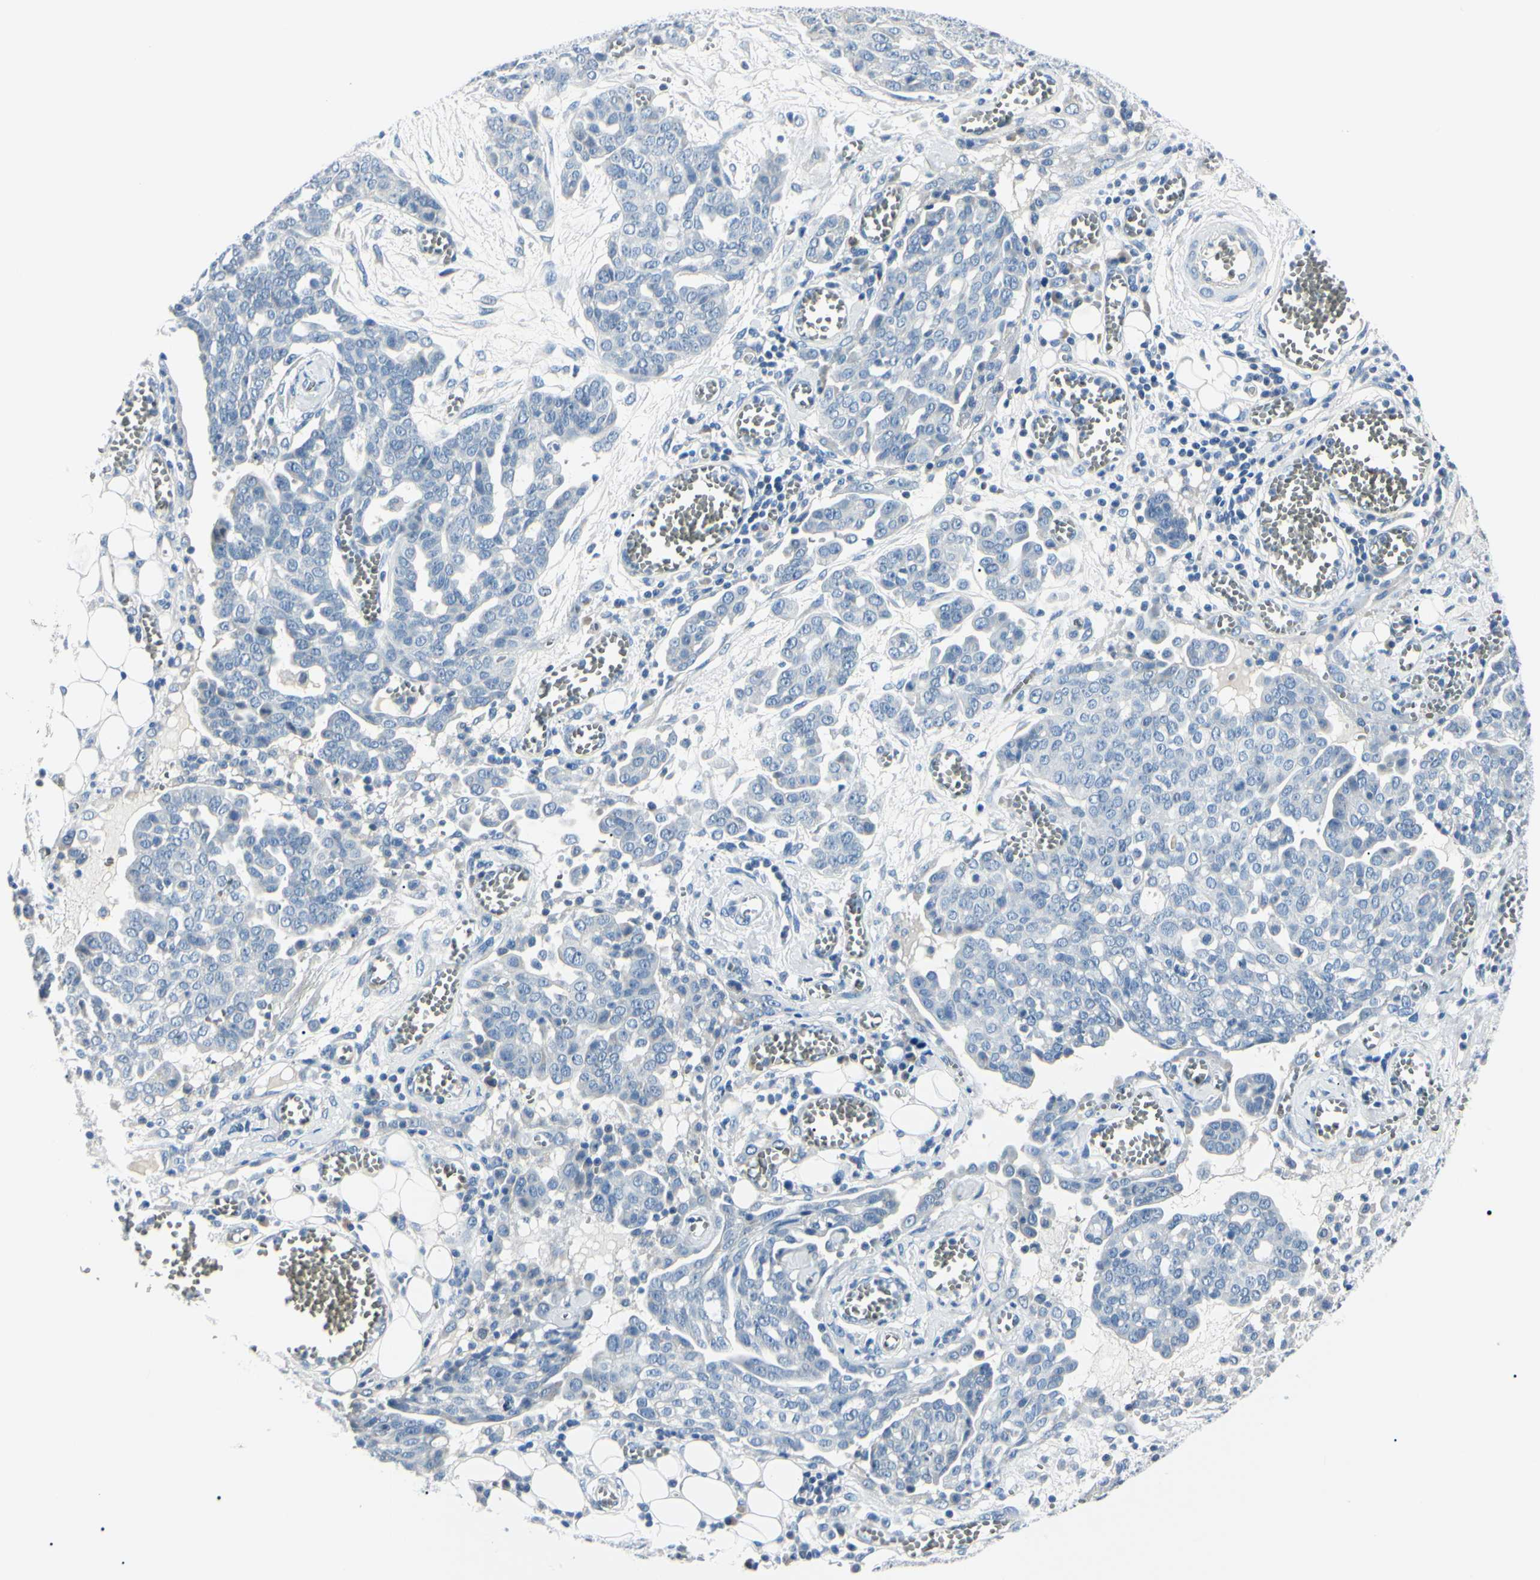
{"staining": {"intensity": "negative", "quantity": "none", "location": "none"}, "tissue": "ovarian cancer", "cell_type": "Tumor cells", "image_type": "cancer", "snomed": [{"axis": "morphology", "description": "Cystadenocarcinoma, serous, NOS"}, {"axis": "topography", "description": "Soft tissue"}, {"axis": "topography", "description": "Ovary"}], "caption": "Tumor cells show no significant expression in ovarian cancer (serous cystadenocarcinoma). The staining is performed using DAB brown chromogen with nuclei counter-stained in using hematoxylin.", "gene": "CA2", "patient": {"sex": "female", "age": 57}}